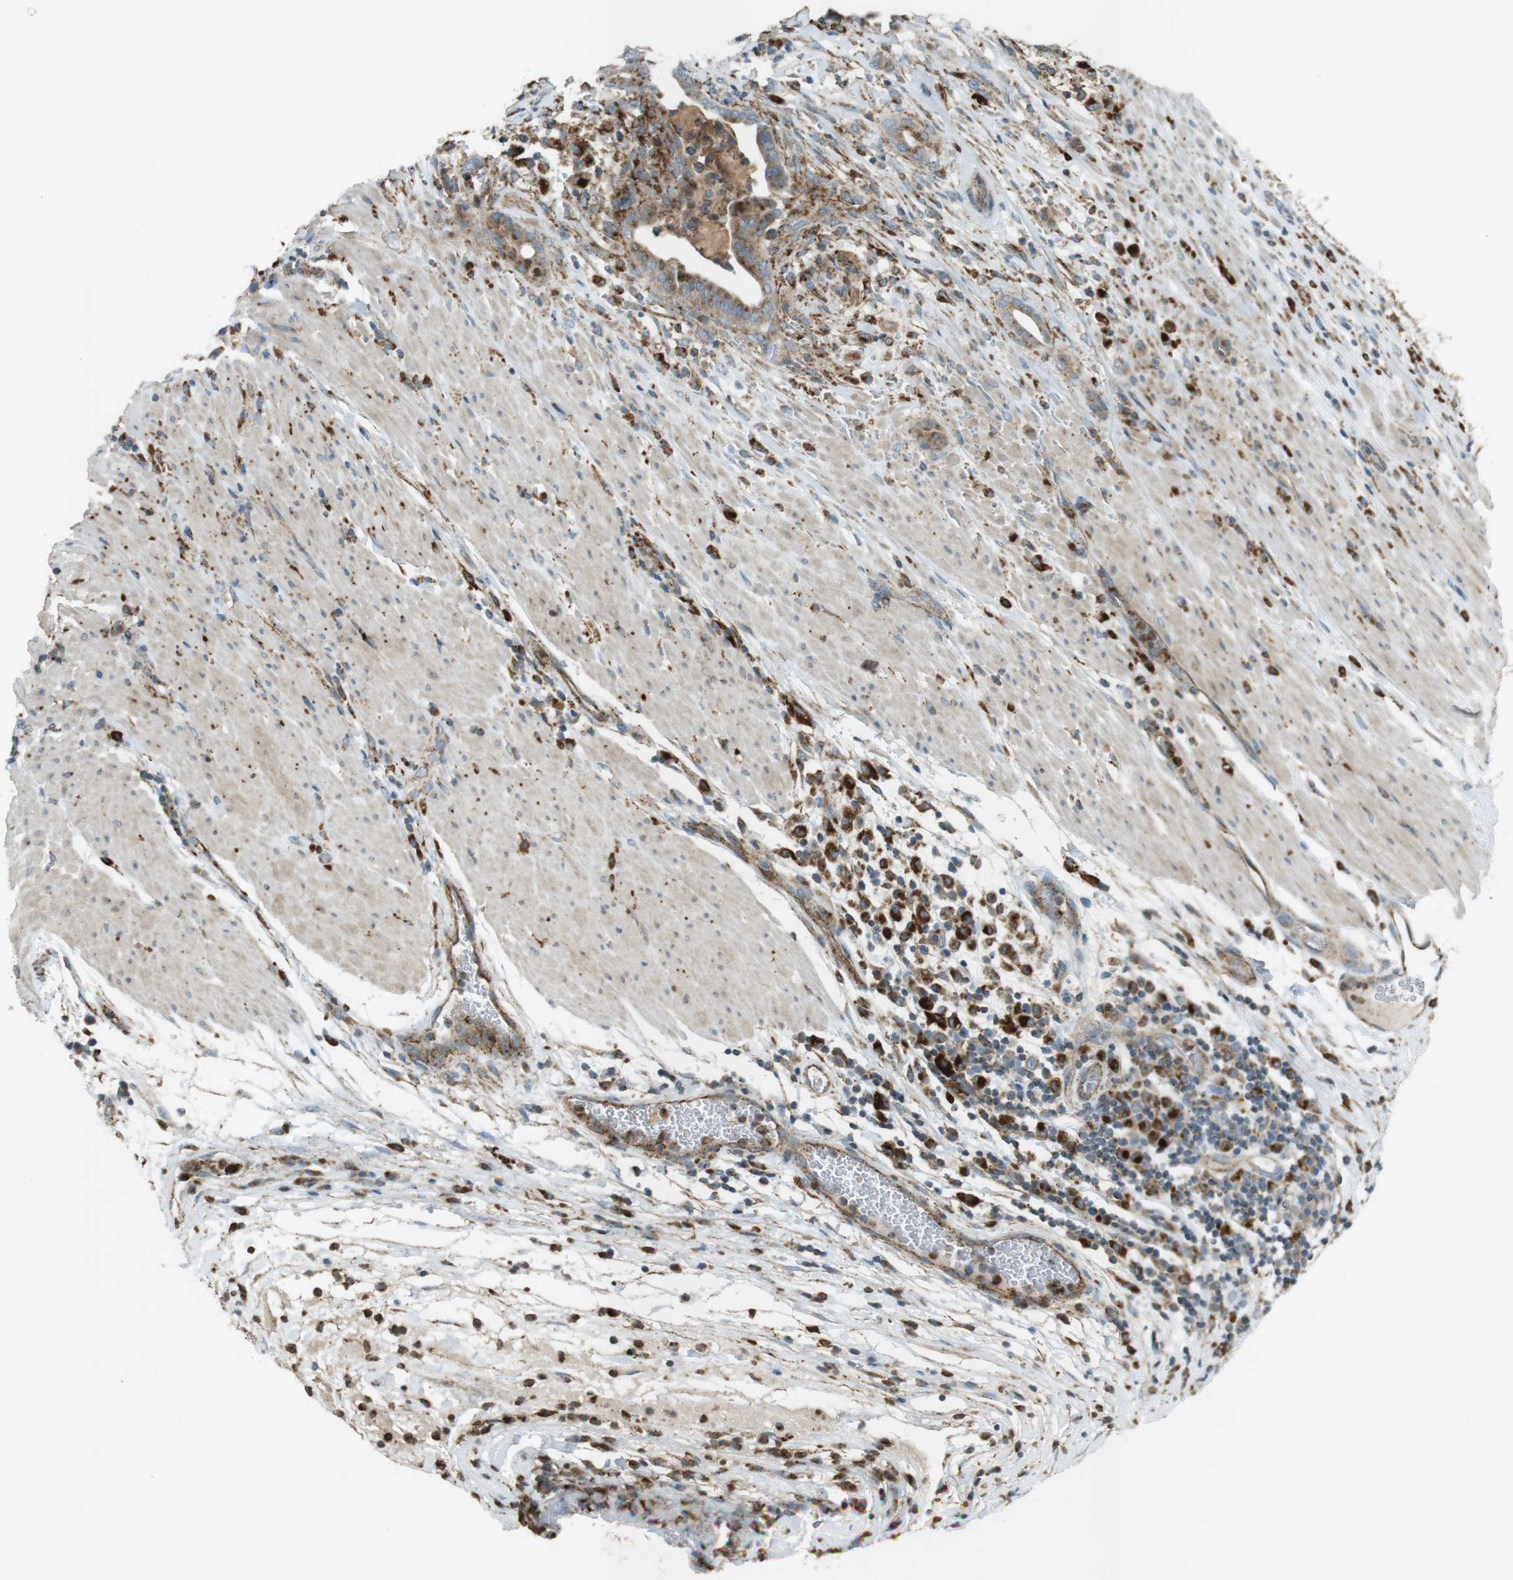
{"staining": {"intensity": "strong", "quantity": ">75%", "location": "cytoplasmic/membranous"}, "tissue": "pancreatic cancer", "cell_type": "Tumor cells", "image_type": "cancer", "snomed": [{"axis": "morphology", "description": "Adenocarcinoma, NOS"}, {"axis": "topography", "description": "Pancreas"}], "caption": "Protein staining by immunohistochemistry (IHC) exhibits strong cytoplasmic/membranous expression in approximately >75% of tumor cells in pancreatic cancer.", "gene": "LAMP1", "patient": {"sex": "male", "age": 63}}